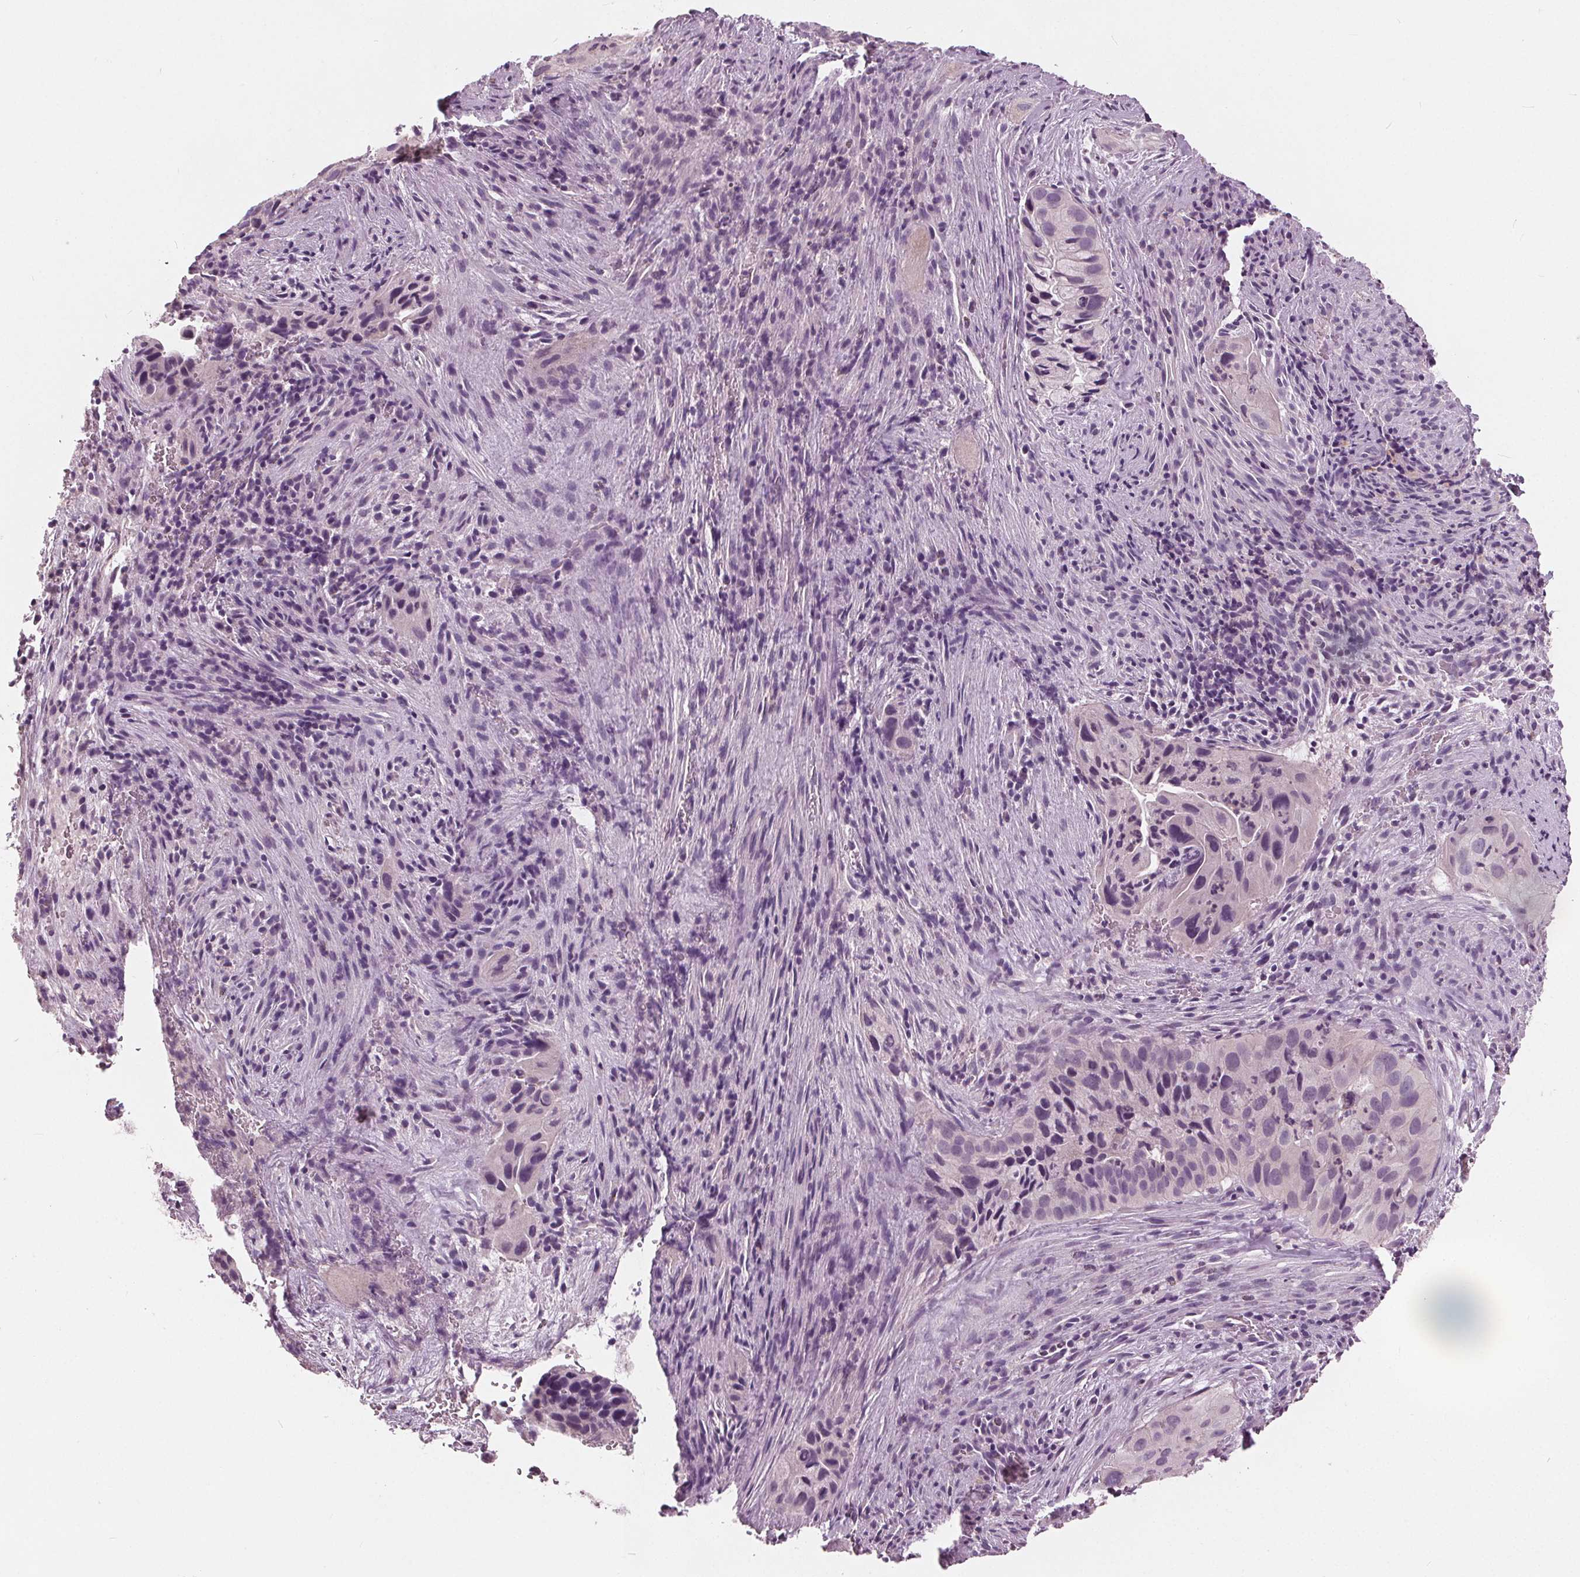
{"staining": {"intensity": "negative", "quantity": "none", "location": "none"}, "tissue": "cervical cancer", "cell_type": "Tumor cells", "image_type": "cancer", "snomed": [{"axis": "morphology", "description": "Squamous cell carcinoma, NOS"}, {"axis": "topography", "description": "Cervix"}], "caption": "Tumor cells are negative for protein expression in human squamous cell carcinoma (cervical).", "gene": "TKFC", "patient": {"sex": "female", "age": 38}}